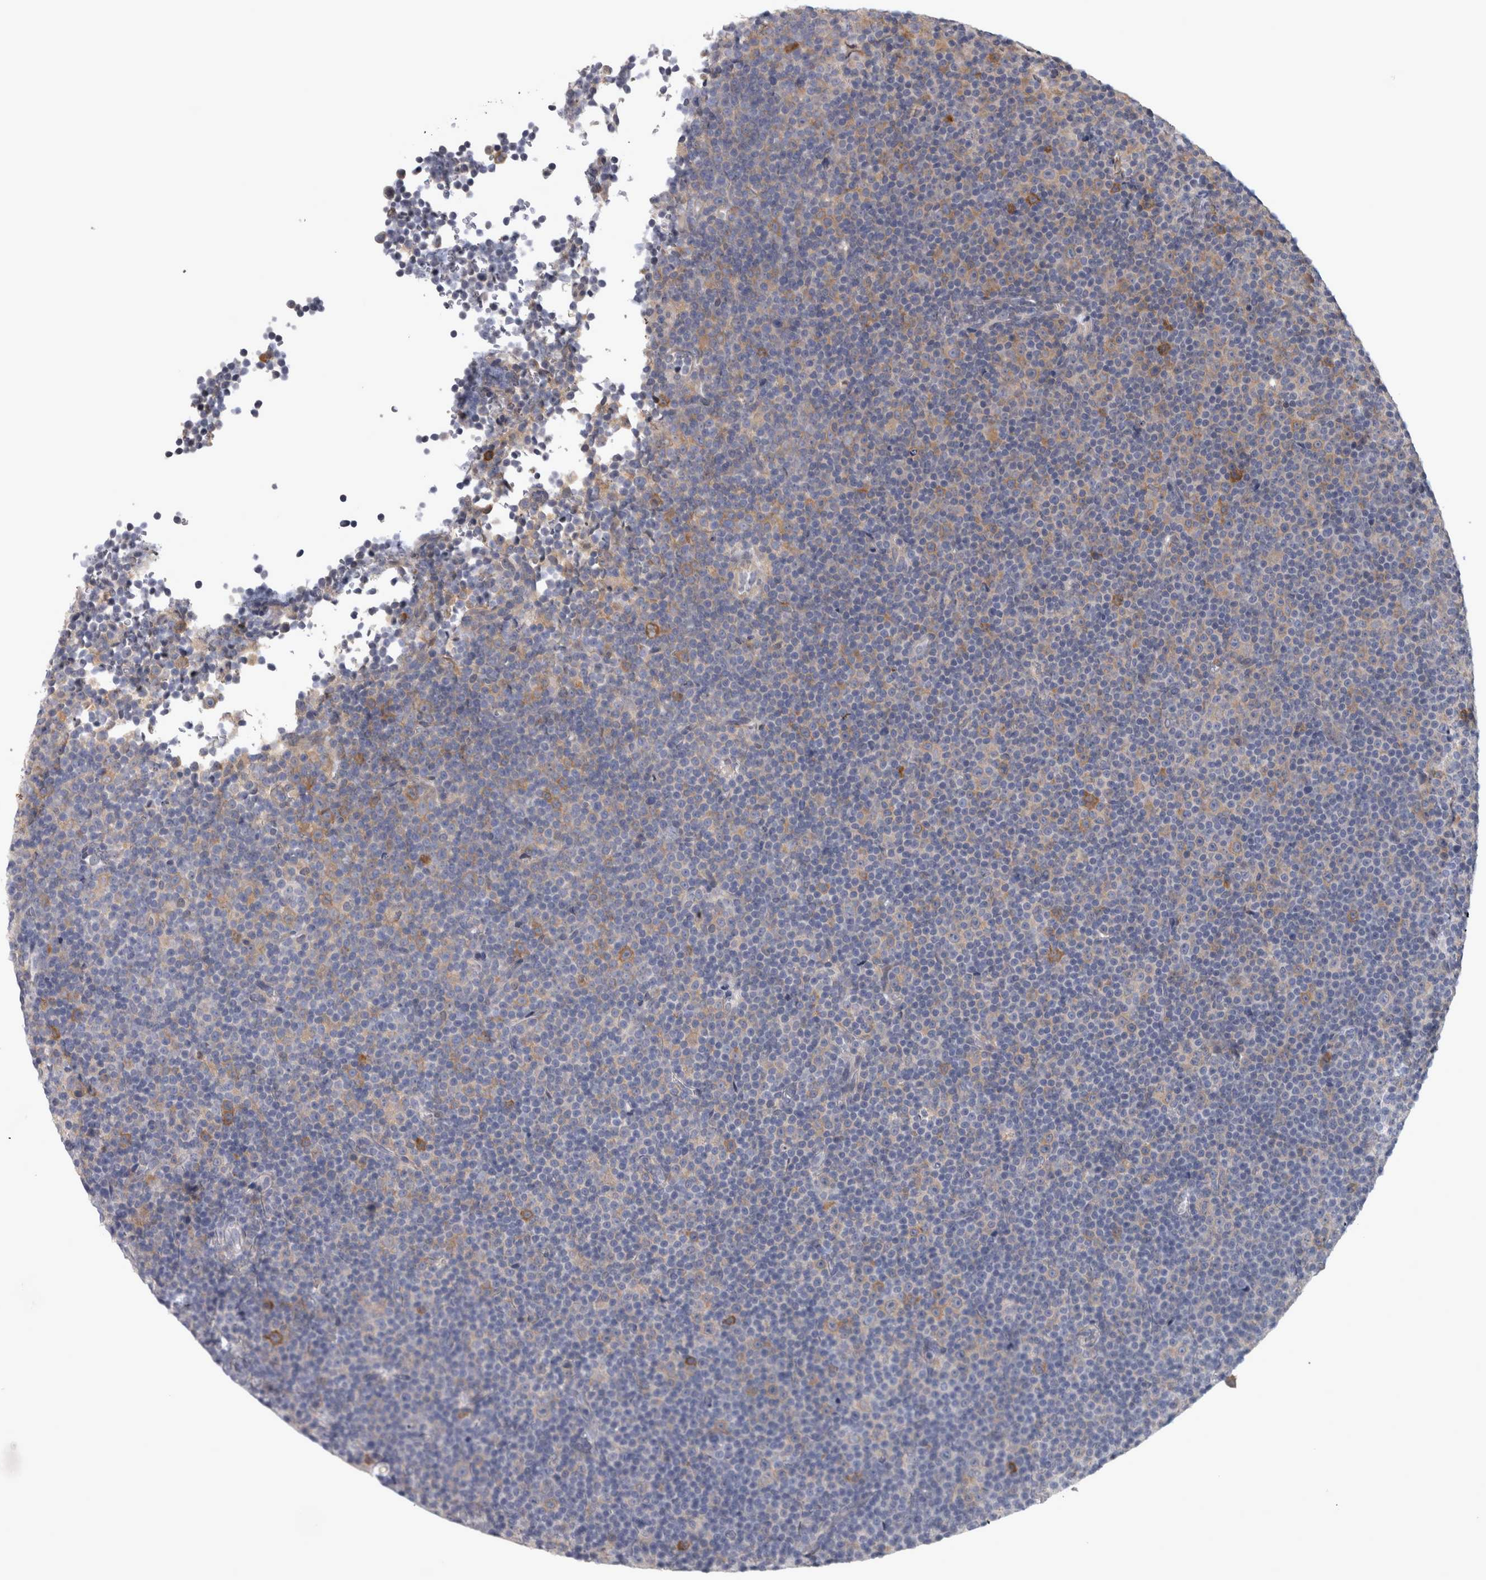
{"staining": {"intensity": "weak", "quantity": "<25%", "location": "cytoplasmic/membranous"}, "tissue": "lymphoma", "cell_type": "Tumor cells", "image_type": "cancer", "snomed": [{"axis": "morphology", "description": "Malignant lymphoma, non-Hodgkin's type, Low grade"}, {"axis": "topography", "description": "Lymph node"}], "caption": "Micrograph shows no protein expression in tumor cells of malignant lymphoma, non-Hodgkin's type (low-grade) tissue.", "gene": "PRKCI", "patient": {"sex": "female", "age": 67}}